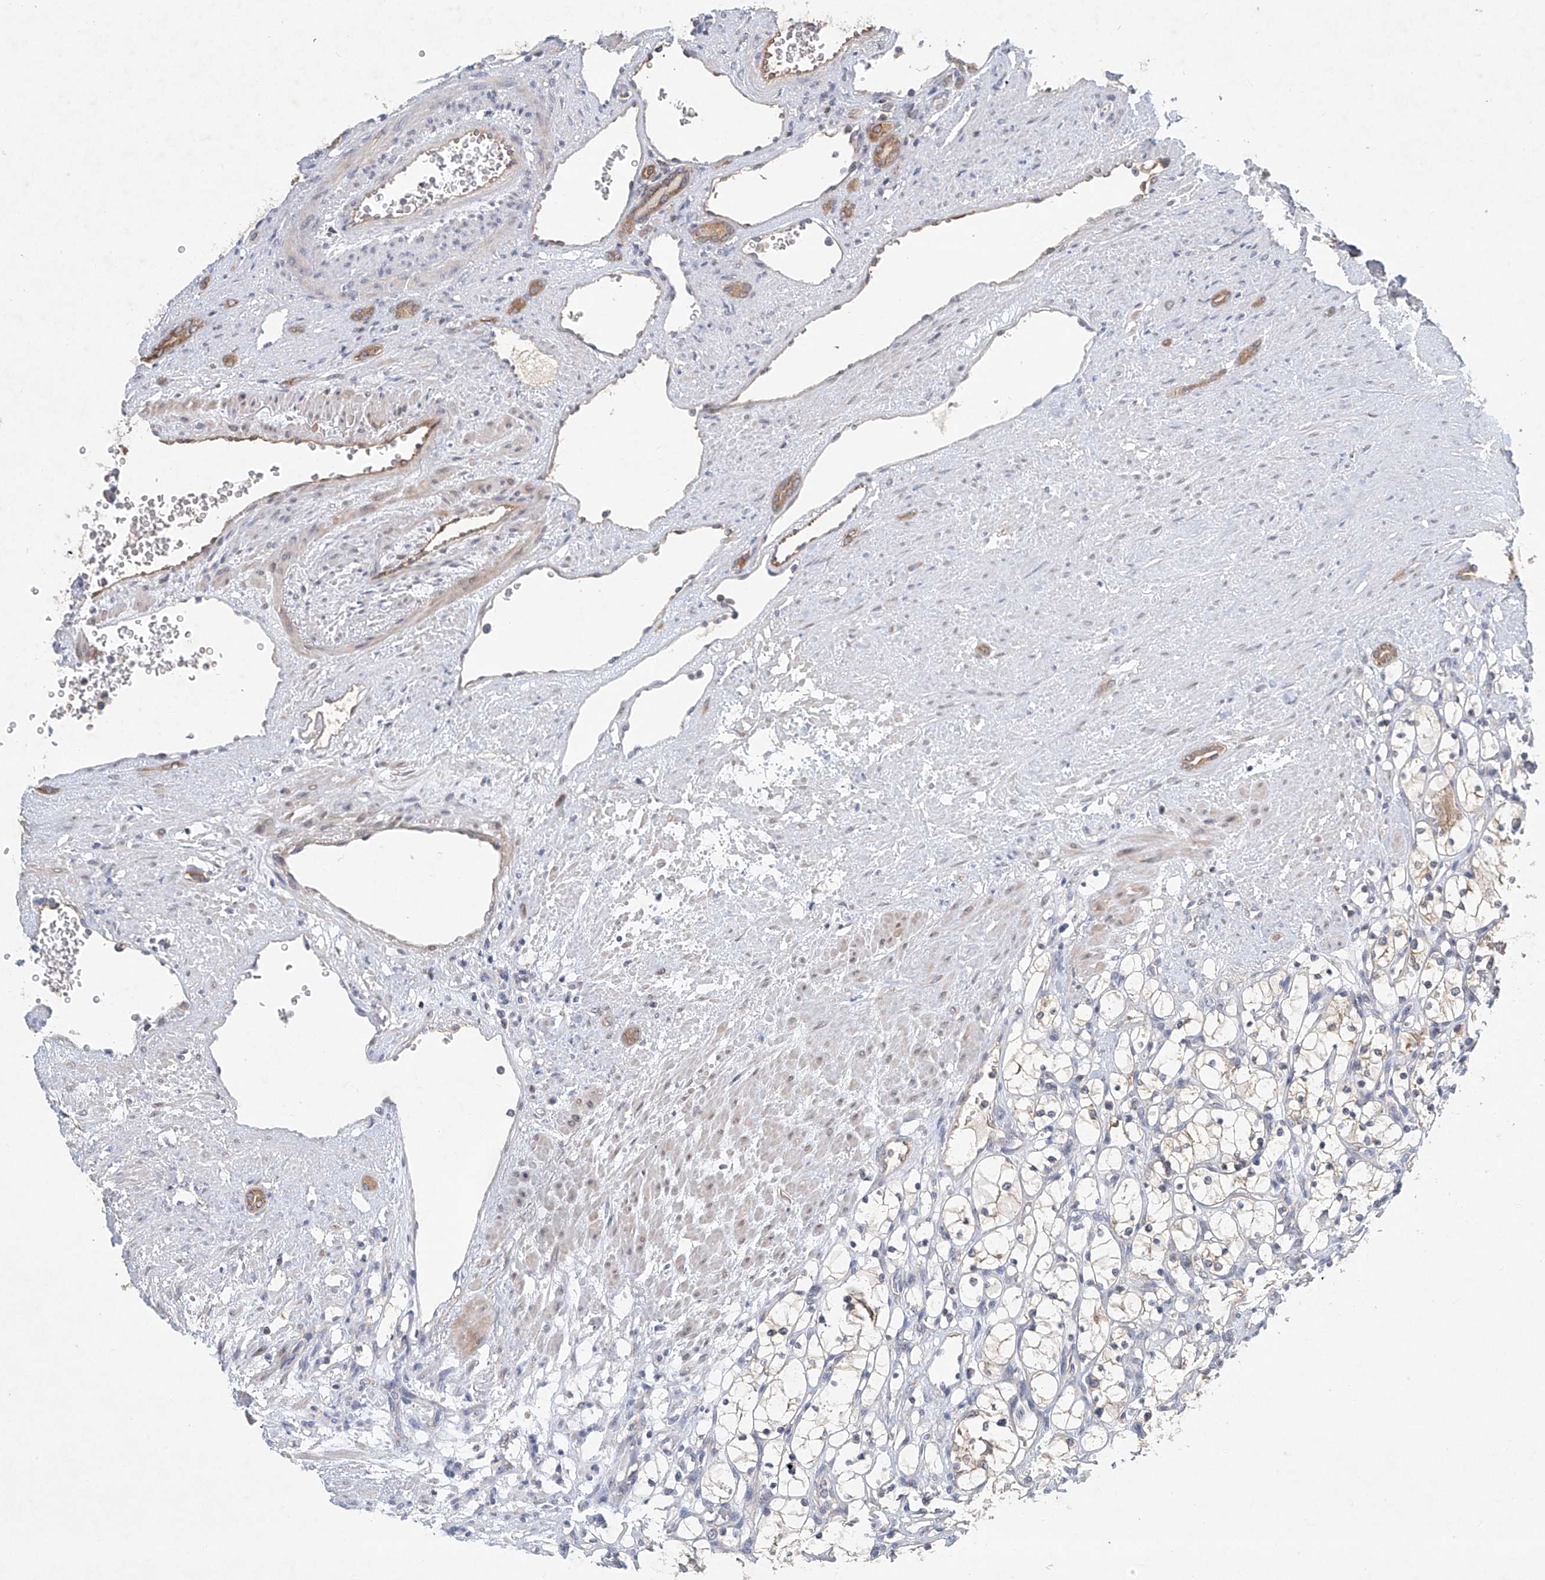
{"staining": {"intensity": "weak", "quantity": "<25%", "location": "cytoplasmic/membranous"}, "tissue": "renal cancer", "cell_type": "Tumor cells", "image_type": "cancer", "snomed": [{"axis": "morphology", "description": "Adenocarcinoma, NOS"}, {"axis": "topography", "description": "Kidney"}], "caption": "High magnification brightfield microscopy of renal adenocarcinoma stained with DAB (brown) and counterstained with hematoxylin (blue): tumor cells show no significant expression.", "gene": "CARMIL1", "patient": {"sex": "female", "age": 69}}